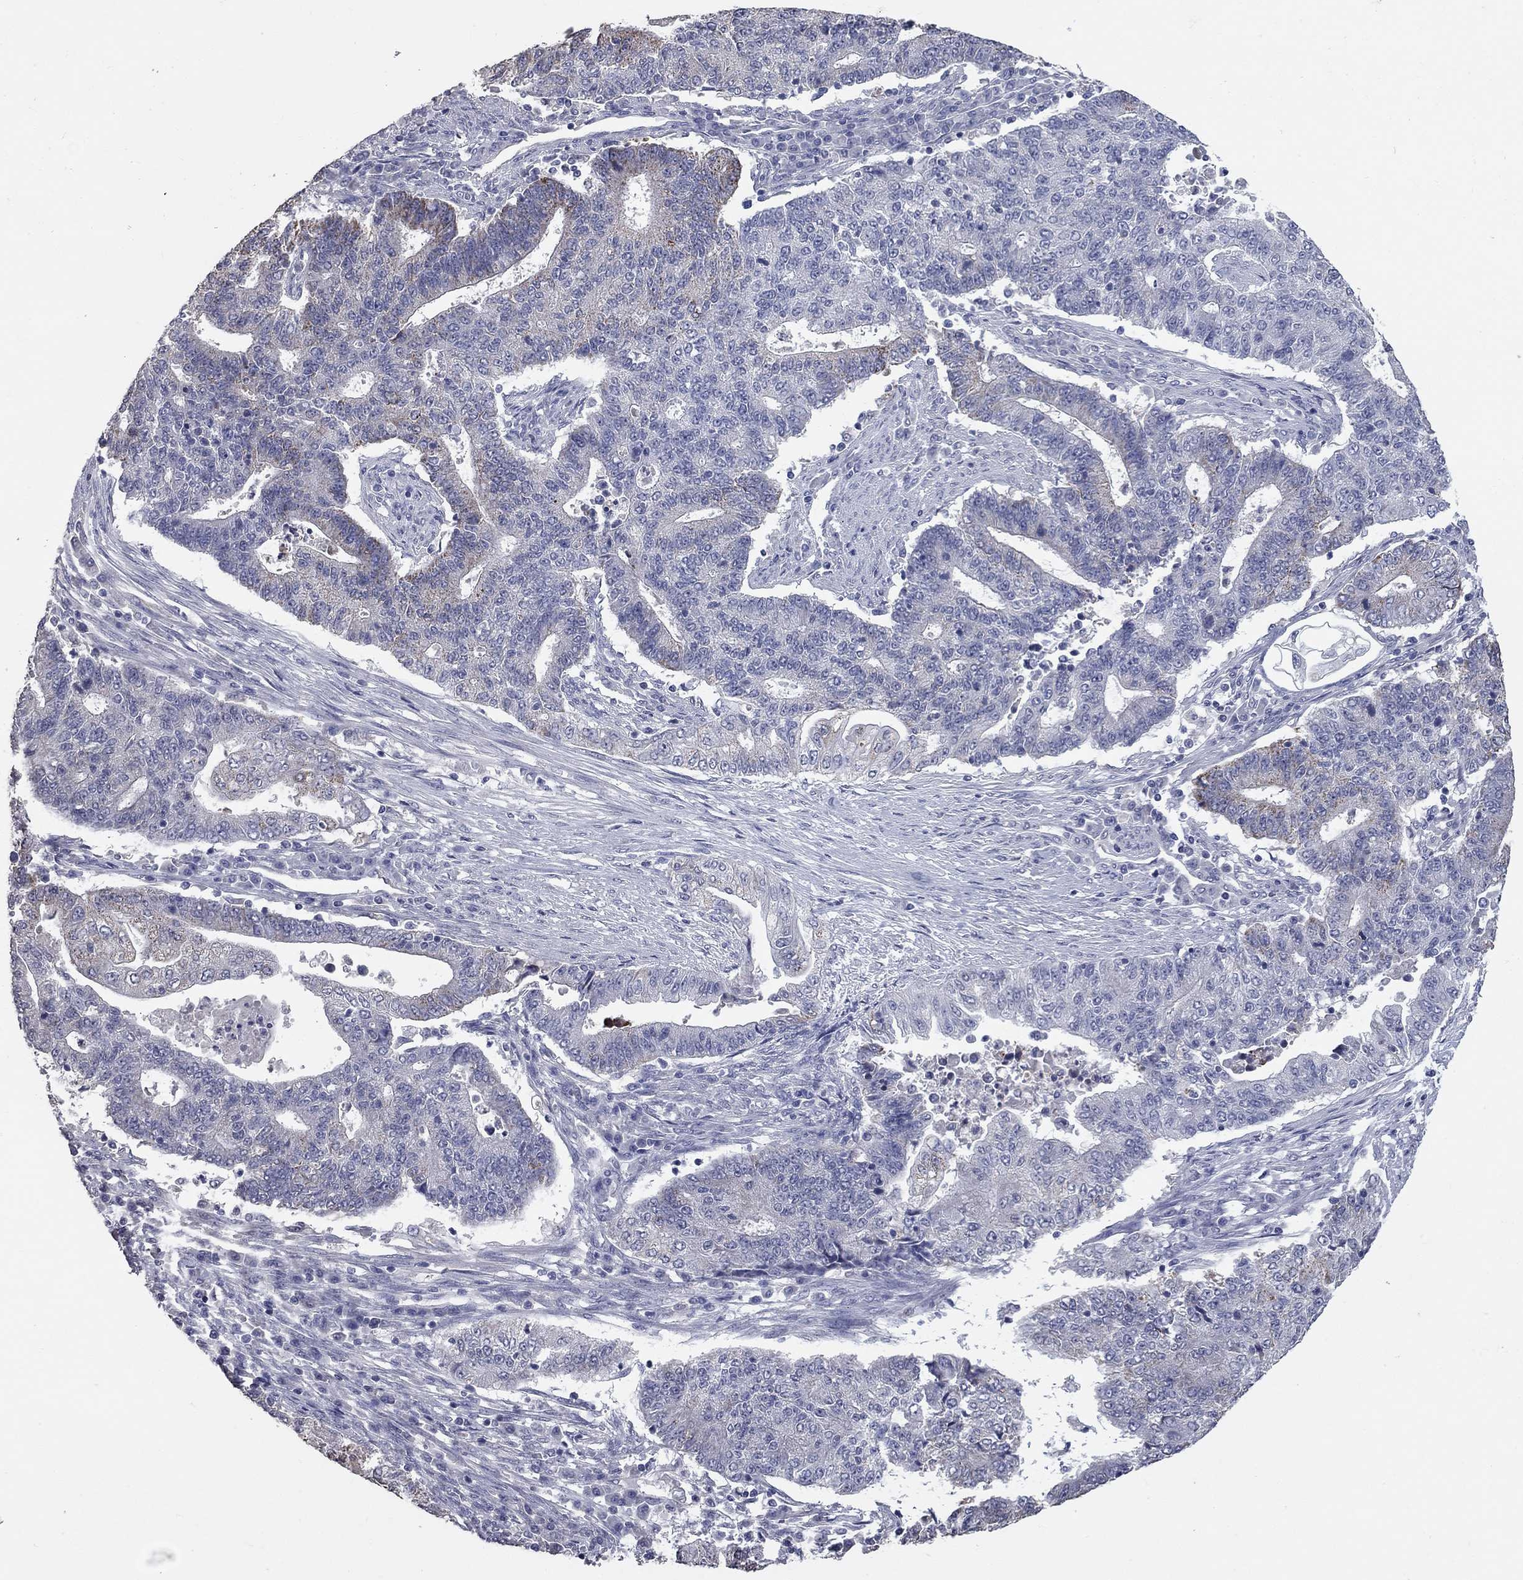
{"staining": {"intensity": "moderate", "quantity": "<25%", "location": "cytoplasmic/membranous"}, "tissue": "endometrial cancer", "cell_type": "Tumor cells", "image_type": "cancer", "snomed": [{"axis": "morphology", "description": "Adenocarcinoma, NOS"}, {"axis": "topography", "description": "Uterus"}, {"axis": "topography", "description": "Endometrium"}], "caption": "An image of human adenocarcinoma (endometrial) stained for a protein reveals moderate cytoplasmic/membranous brown staining in tumor cells.", "gene": "SHOC2", "patient": {"sex": "female", "age": 54}}